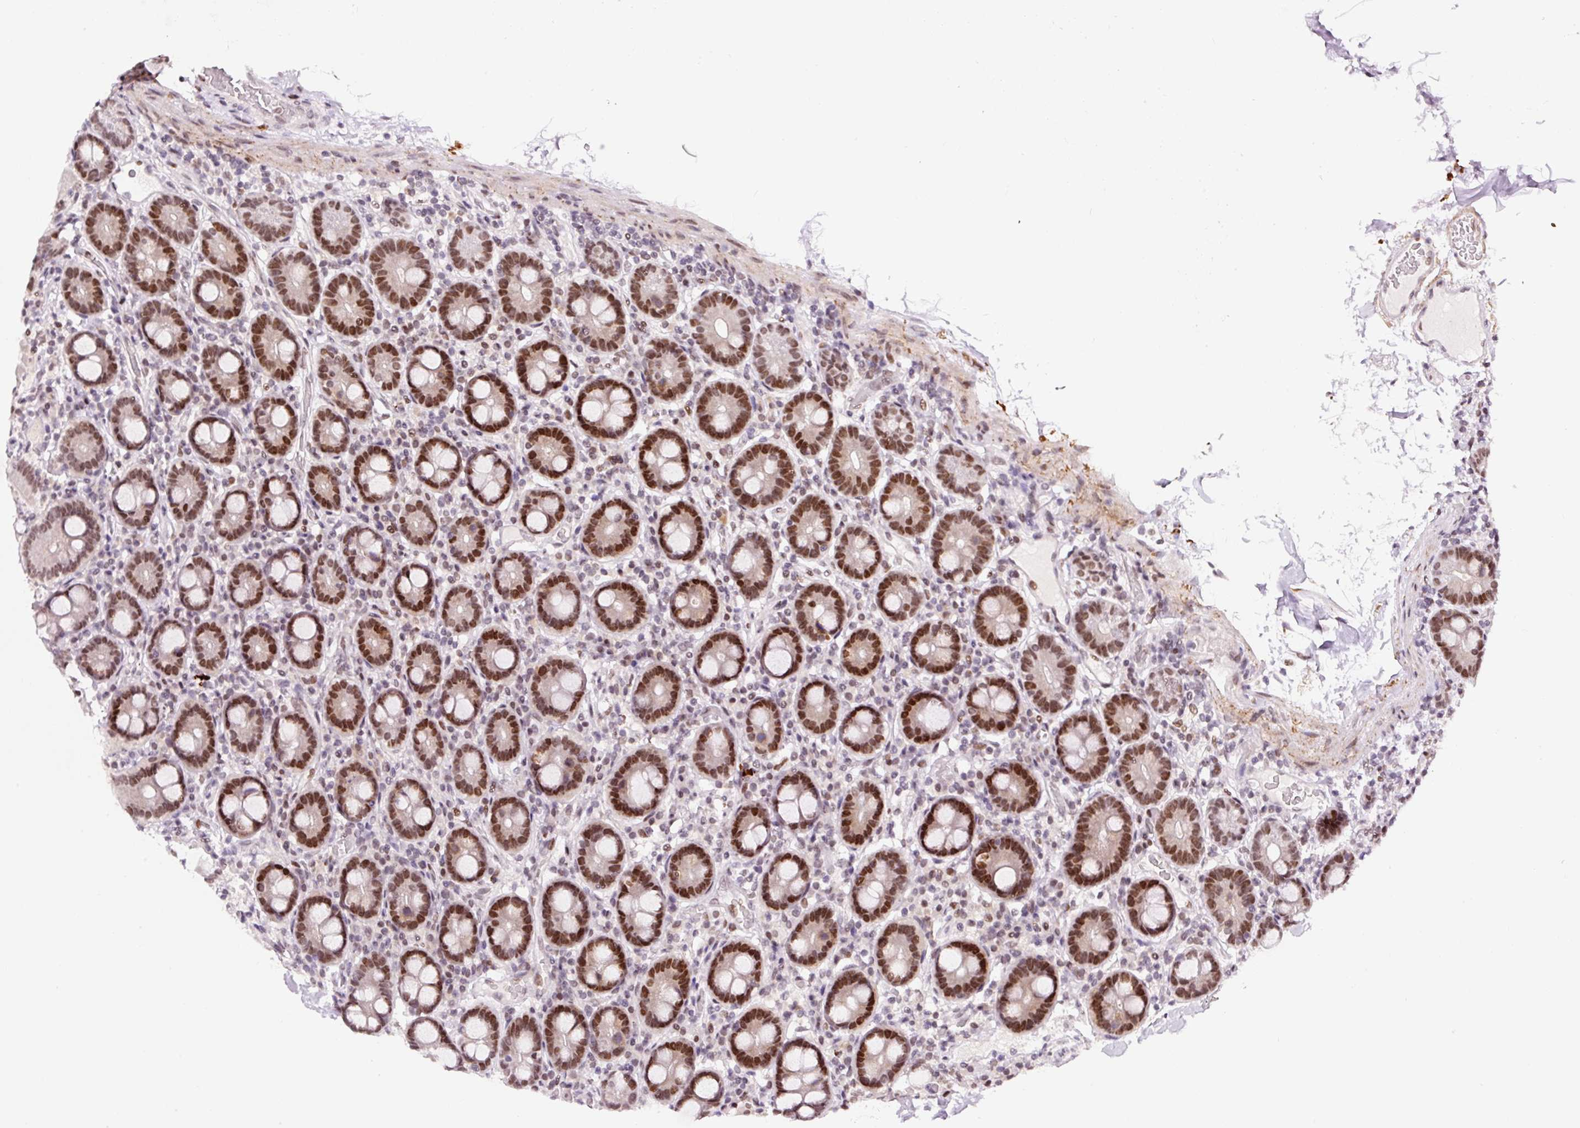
{"staining": {"intensity": "strong", "quantity": ">75%", "location": "nuclear"}, "tissue": "duodenum", "cell_type": "Glandular cells", "image_type": "normal", "snomed": [{"axis": "morphology", "description": "Normal tissue, NOS"}, {"axis": "topography", "description": "Duodenum"}], "caption": "Glandular cells display high levels of strong nuclear positivity in approximately >75% of cells in unremarkable human duodenum.", "gene": "CCNL2", "patient": {"sex": "male", "age": 55}}